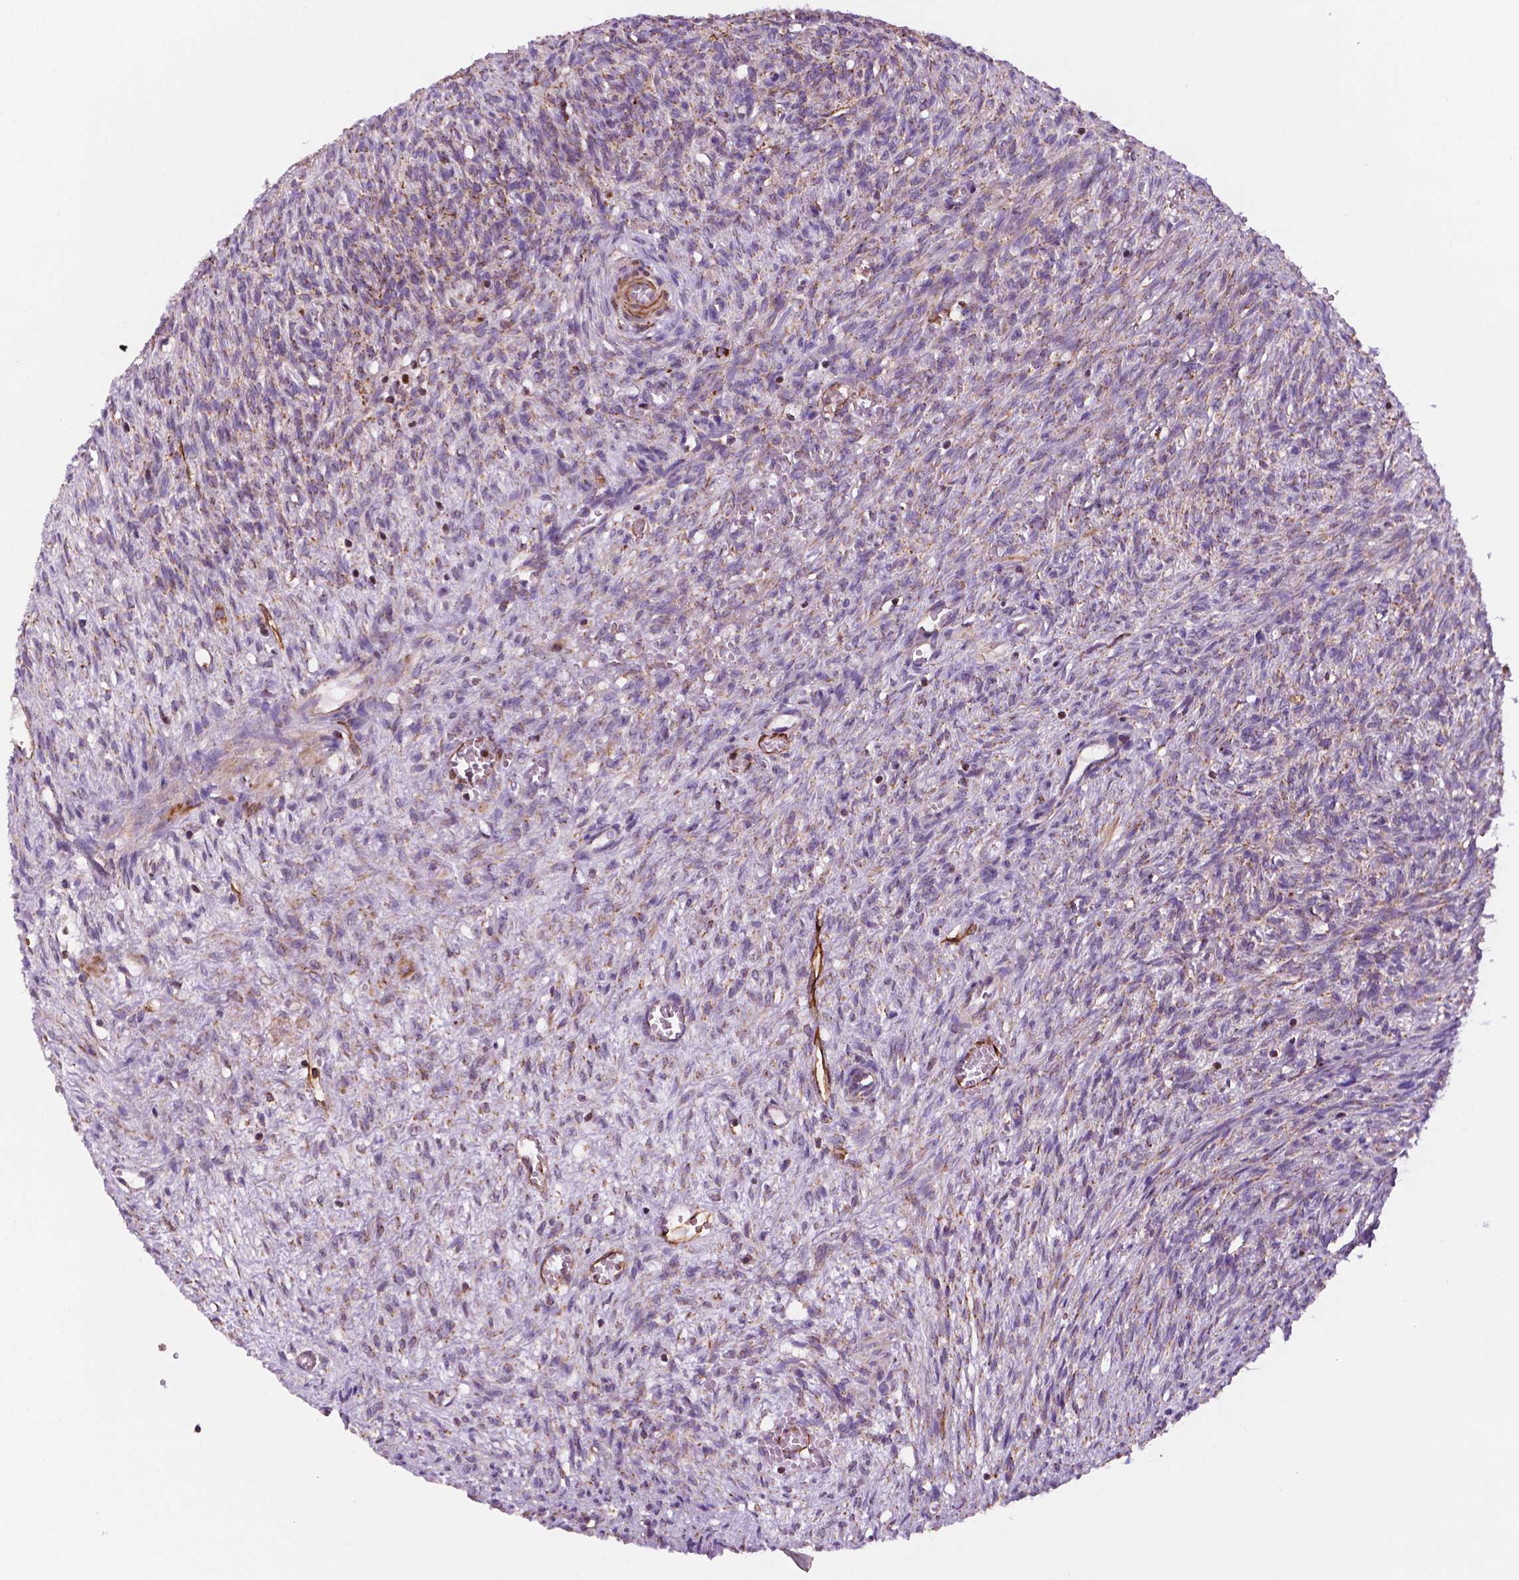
{"staining": {"intensity": "moderate", "quantity": "25%-75%", "location": "cytoplasmic/membranous"}, "tissue": "ovary", "cell_type": "Ovarian stroma cells", "image_type": "normal", "snomed": [{"axis": "morphology", "description": "Normal tissue, NOS"}, {"axis": "topography", "description": "Ovary"}], "caption": "Ovary stained for a protein displays moderate cytoplasmic/membranous positivity in ovarian stroma cells. Immunohistochemistry (ihc) stains the protein of interest in brown and the nuclei are stained blue.", "gene": "GEMIN4", "patient": {"sex": "female", "age": 46}}